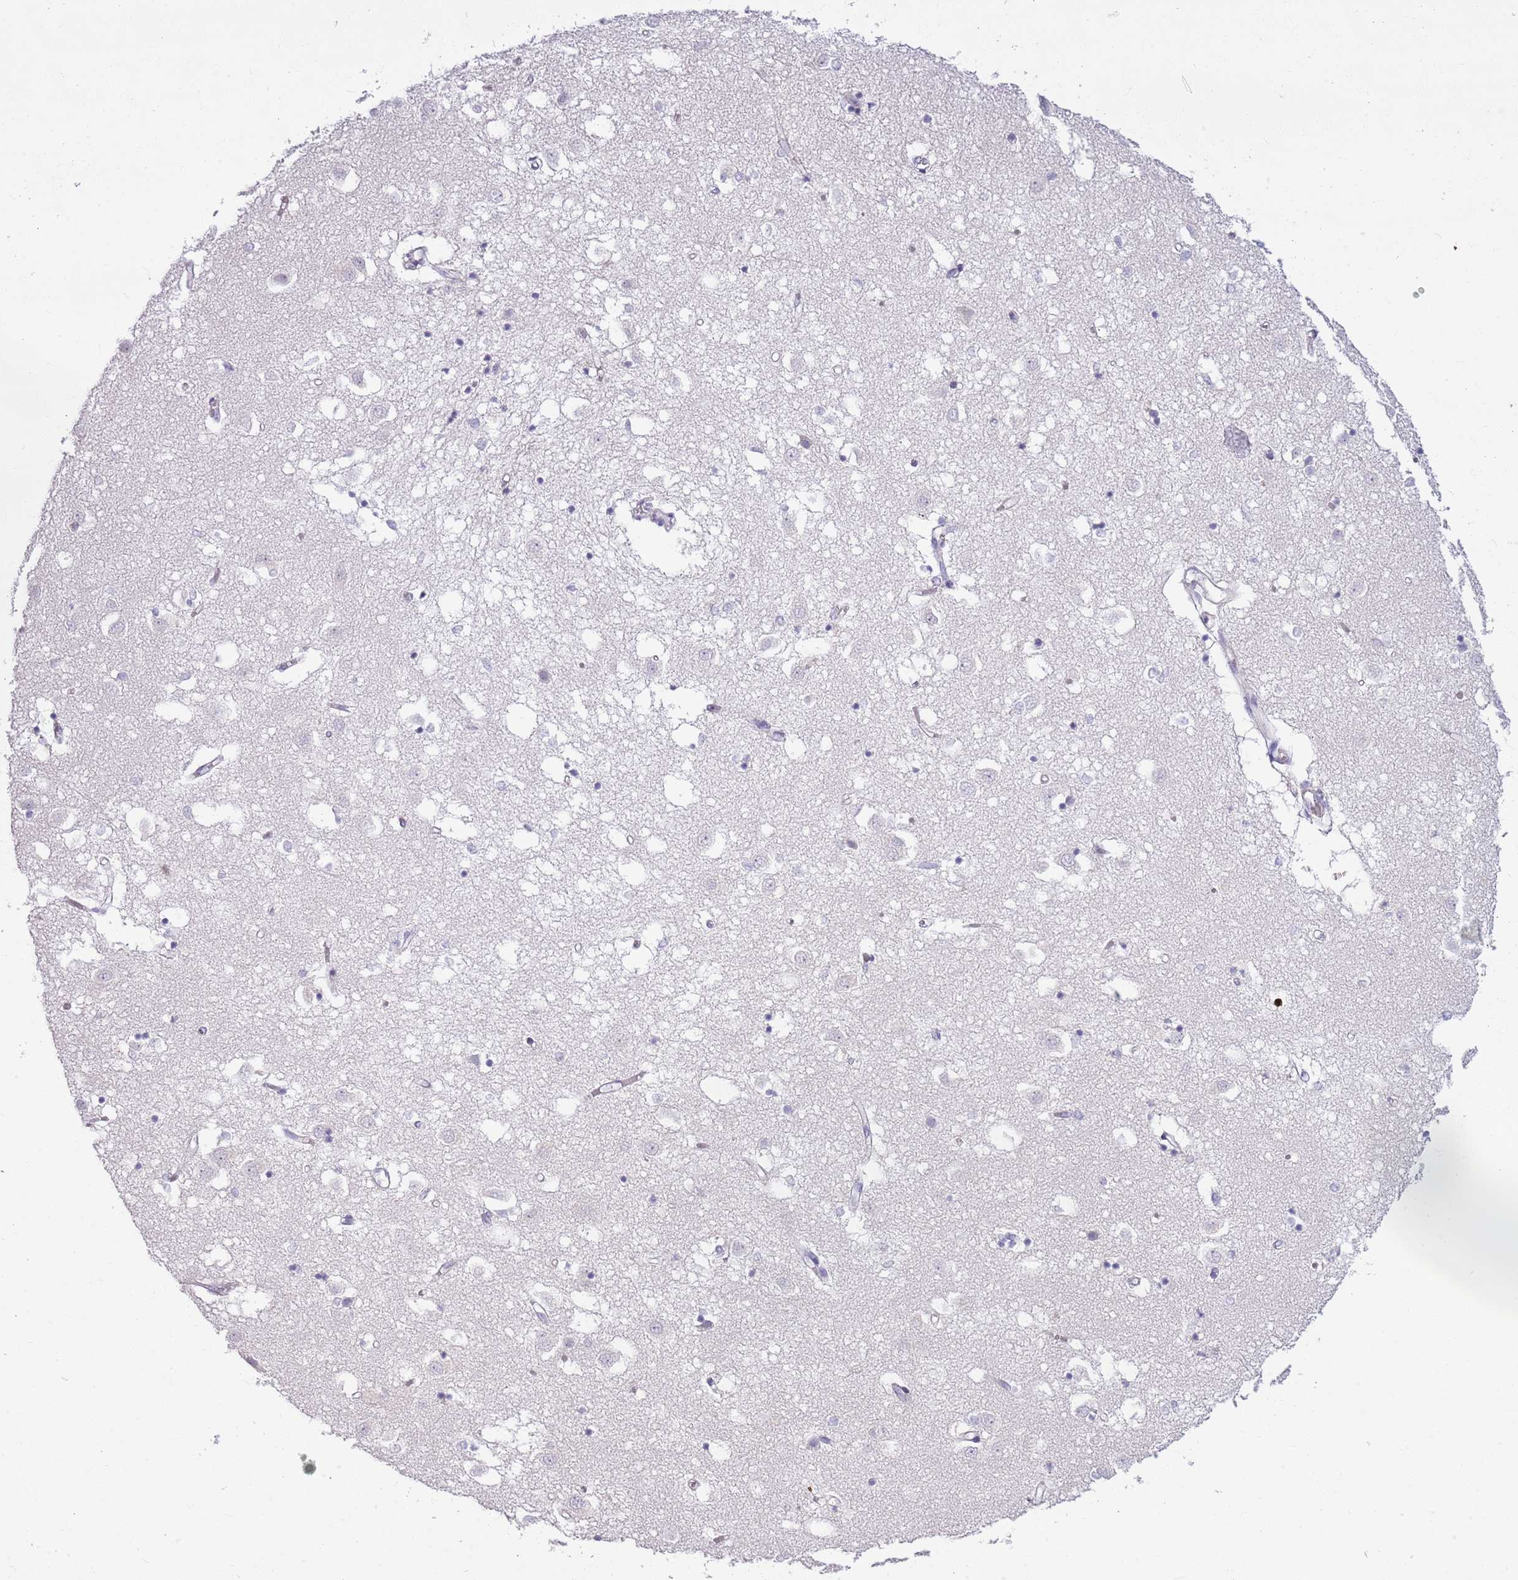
{"staining": {"intensity": "negative", "quantity": "none", "location": "none"}, "tissue": "caudate", "cell_type": "Glial cells", "image_type": "normal", "snomed": [{"axis": "morphology", "description": "Normal tissue, NOS"}, {"axis": "topography", "description": "Lateral ventricle wall"}], "caption": "Immunohistochemistry (IHC) image of benign human caudate stained for a protein (brown), which exhibits no staining in glial cells.", "gene": "PARP8", "patient": {"sex": "male", "age": 70}}